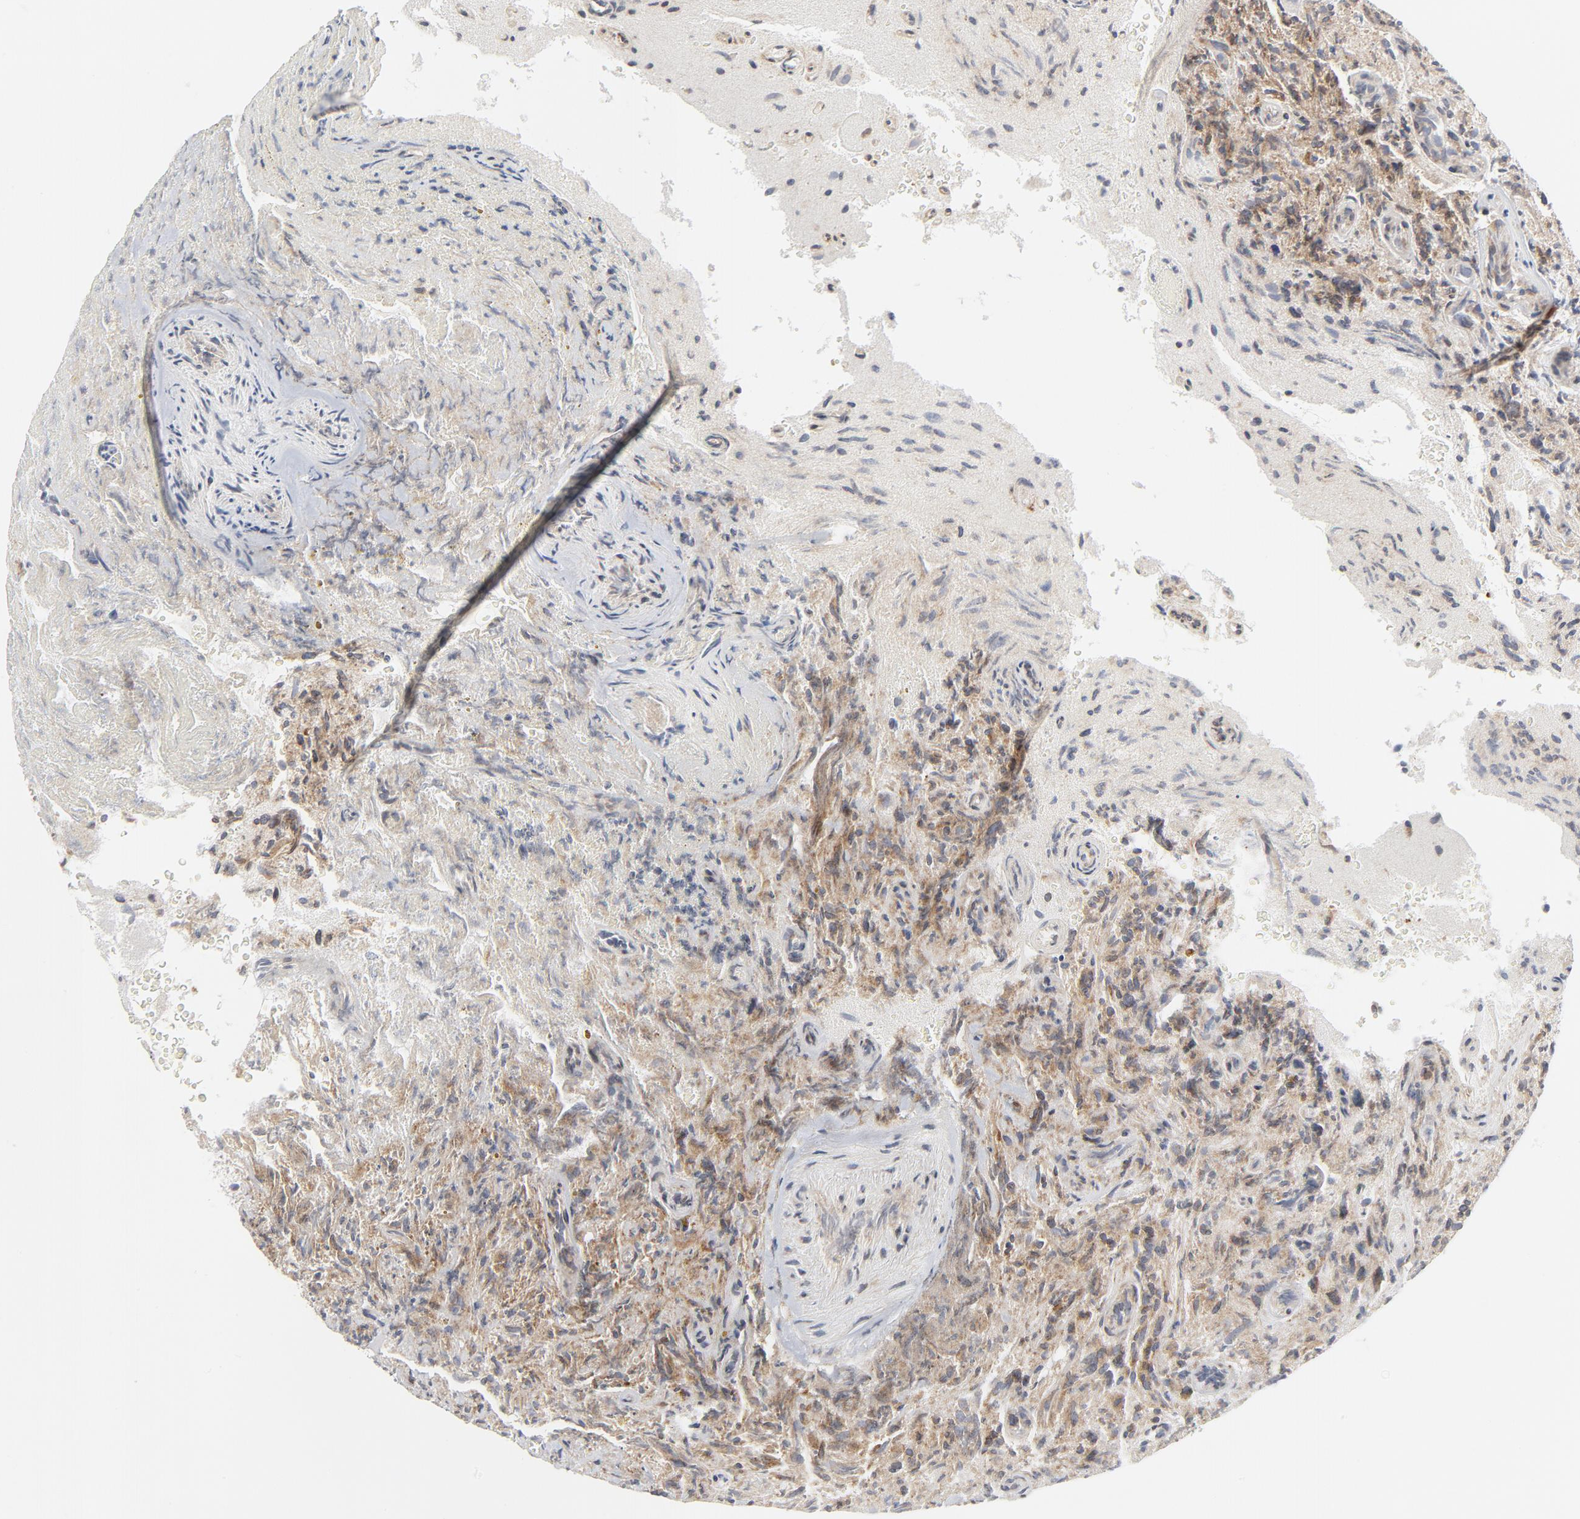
{"staining": {"intensity": "moderate", "quantity": ">75%", "location": "cytoplasmic/membranous"}, "tissue": "glioma", "cell_type": "Tumor cells", "image_type": "cancer", "snomed": [{"axis": "morphology", "description": "Normal tissue, NOS"}, {"axis": "morphology", "description": "Glioma, malignant, High grade"}, {"axis": "topography", "description": "Cerebral cortex"}], "caption": "The immunohistochemical stain highlights moderate cytoplasmic/membranous staining in tumor cells of glioma tissue.", "gene": "LRP6", "patient": {"sex": "male", "age": 75}}